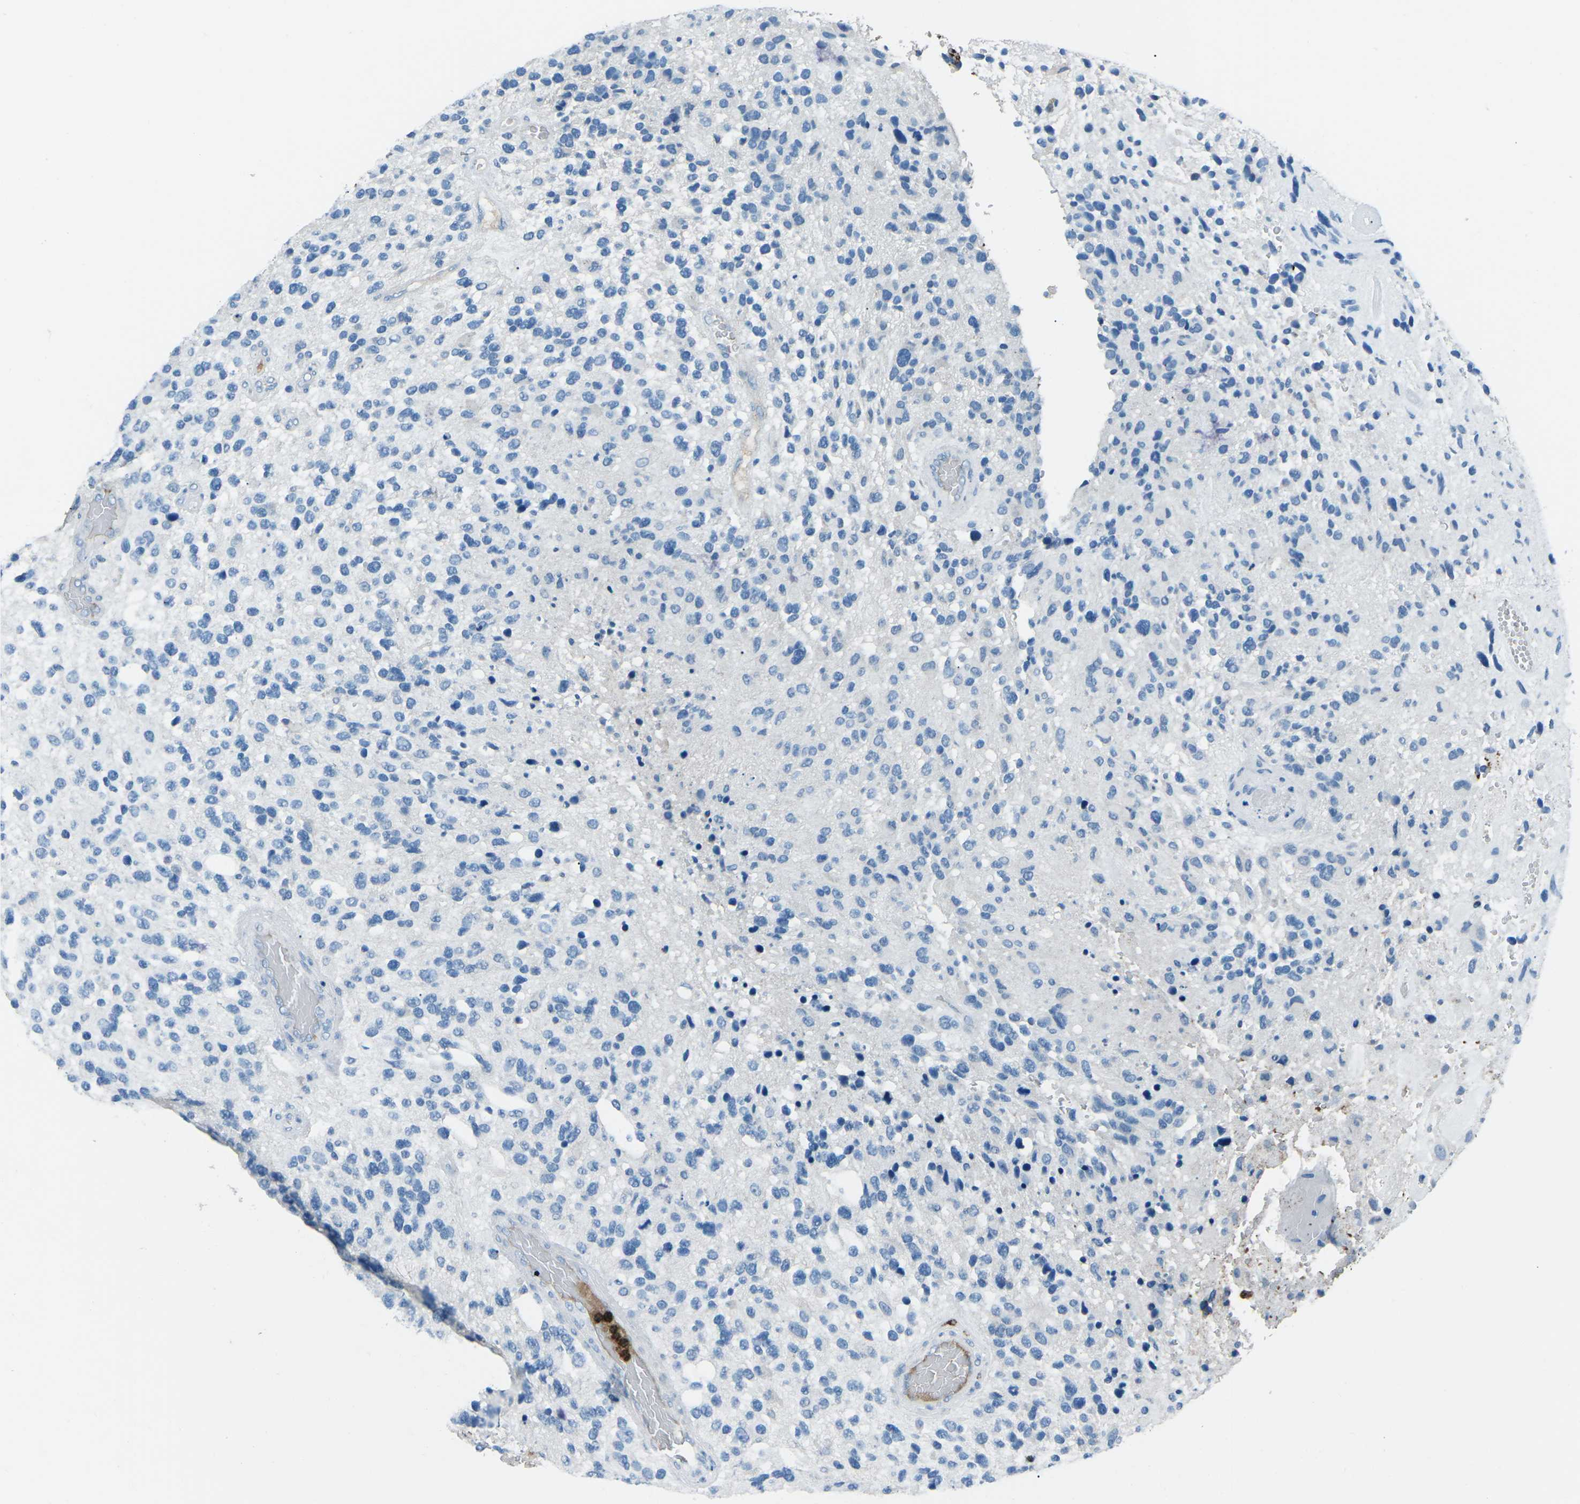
{"staining": {"intensity": "negative", "quantity": "none", "location": "none"}, "tissue": "glioma", "cell_type": "Tumor cells", "image_type": "cancer", "snomed": [{"axis": "morphology", "description": "Glioma, malignant, High grade"}, {"axis": "topography", "description": "Brain"}], "caption": "Glioma was stained to show a protein in brown. There is no significant staining in tumor cells. (Stains: DAB (3,3'-diaminobenzidine) IHC with hematoxylin counter stain, Microscopy: brightfield microscopy at high magnification).", "gene": "FCN1", "patient": {"sex": "female", "age": 58}}